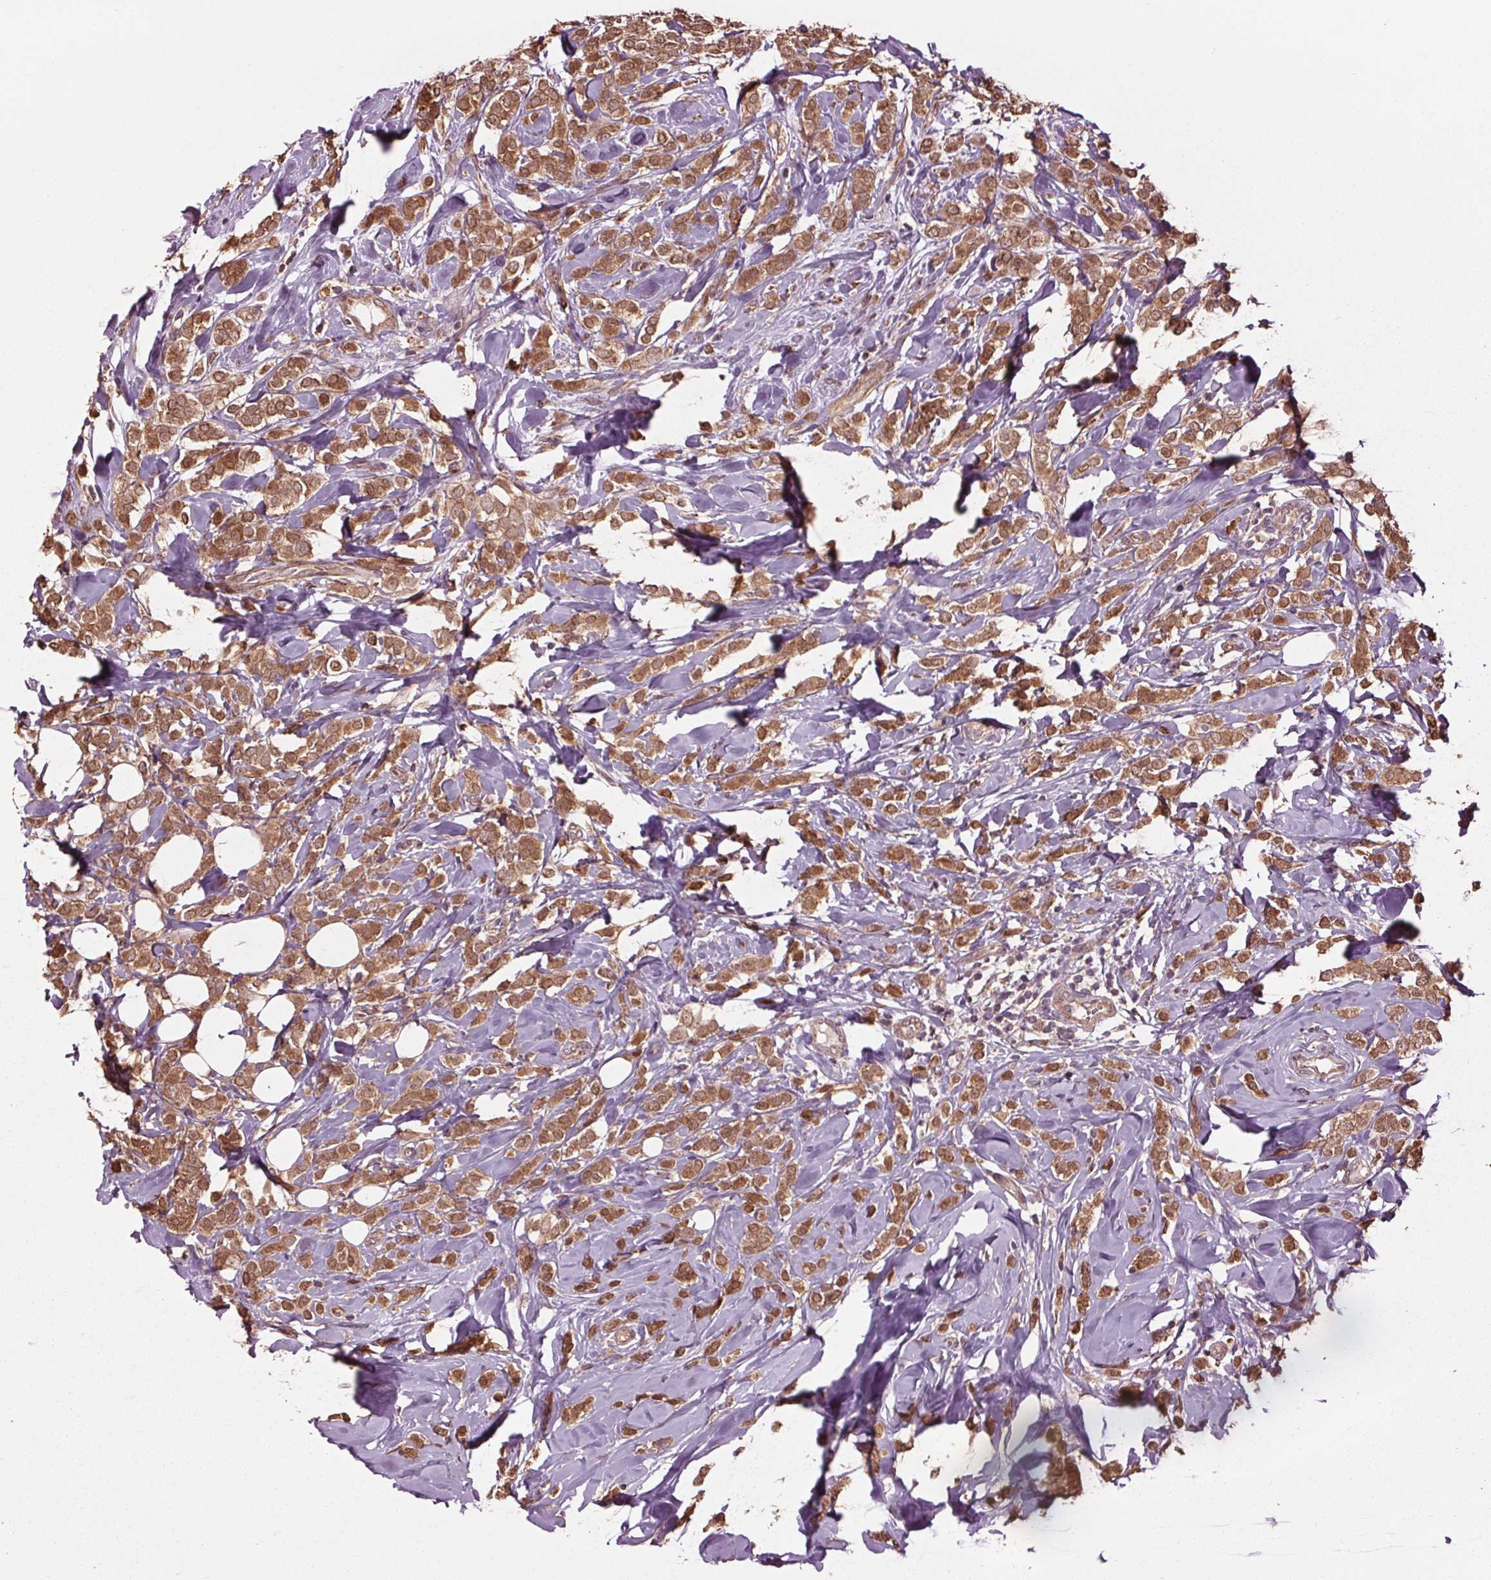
{"staining": {"intensity": "strong", "quantity": ">75%", "location": "cytoplasmic/membranous"}, "tissue": "breast cancer", "cell_type": "Tumor cells", "image_type": "cancer", "snomed": [{"axis": "morphology", "description": "Lobular carcinoma"}, {"axis": "topography", "description": "Breast"}], "caption": "Immunohistochemical staining of lobular carcinoma (breast) exhibits strong cytoplasmic/membranous protein staining in approximately >75% of tumor cells.", "gene": "RNPEP", "patient": {"sex": "female", "age": 49}}